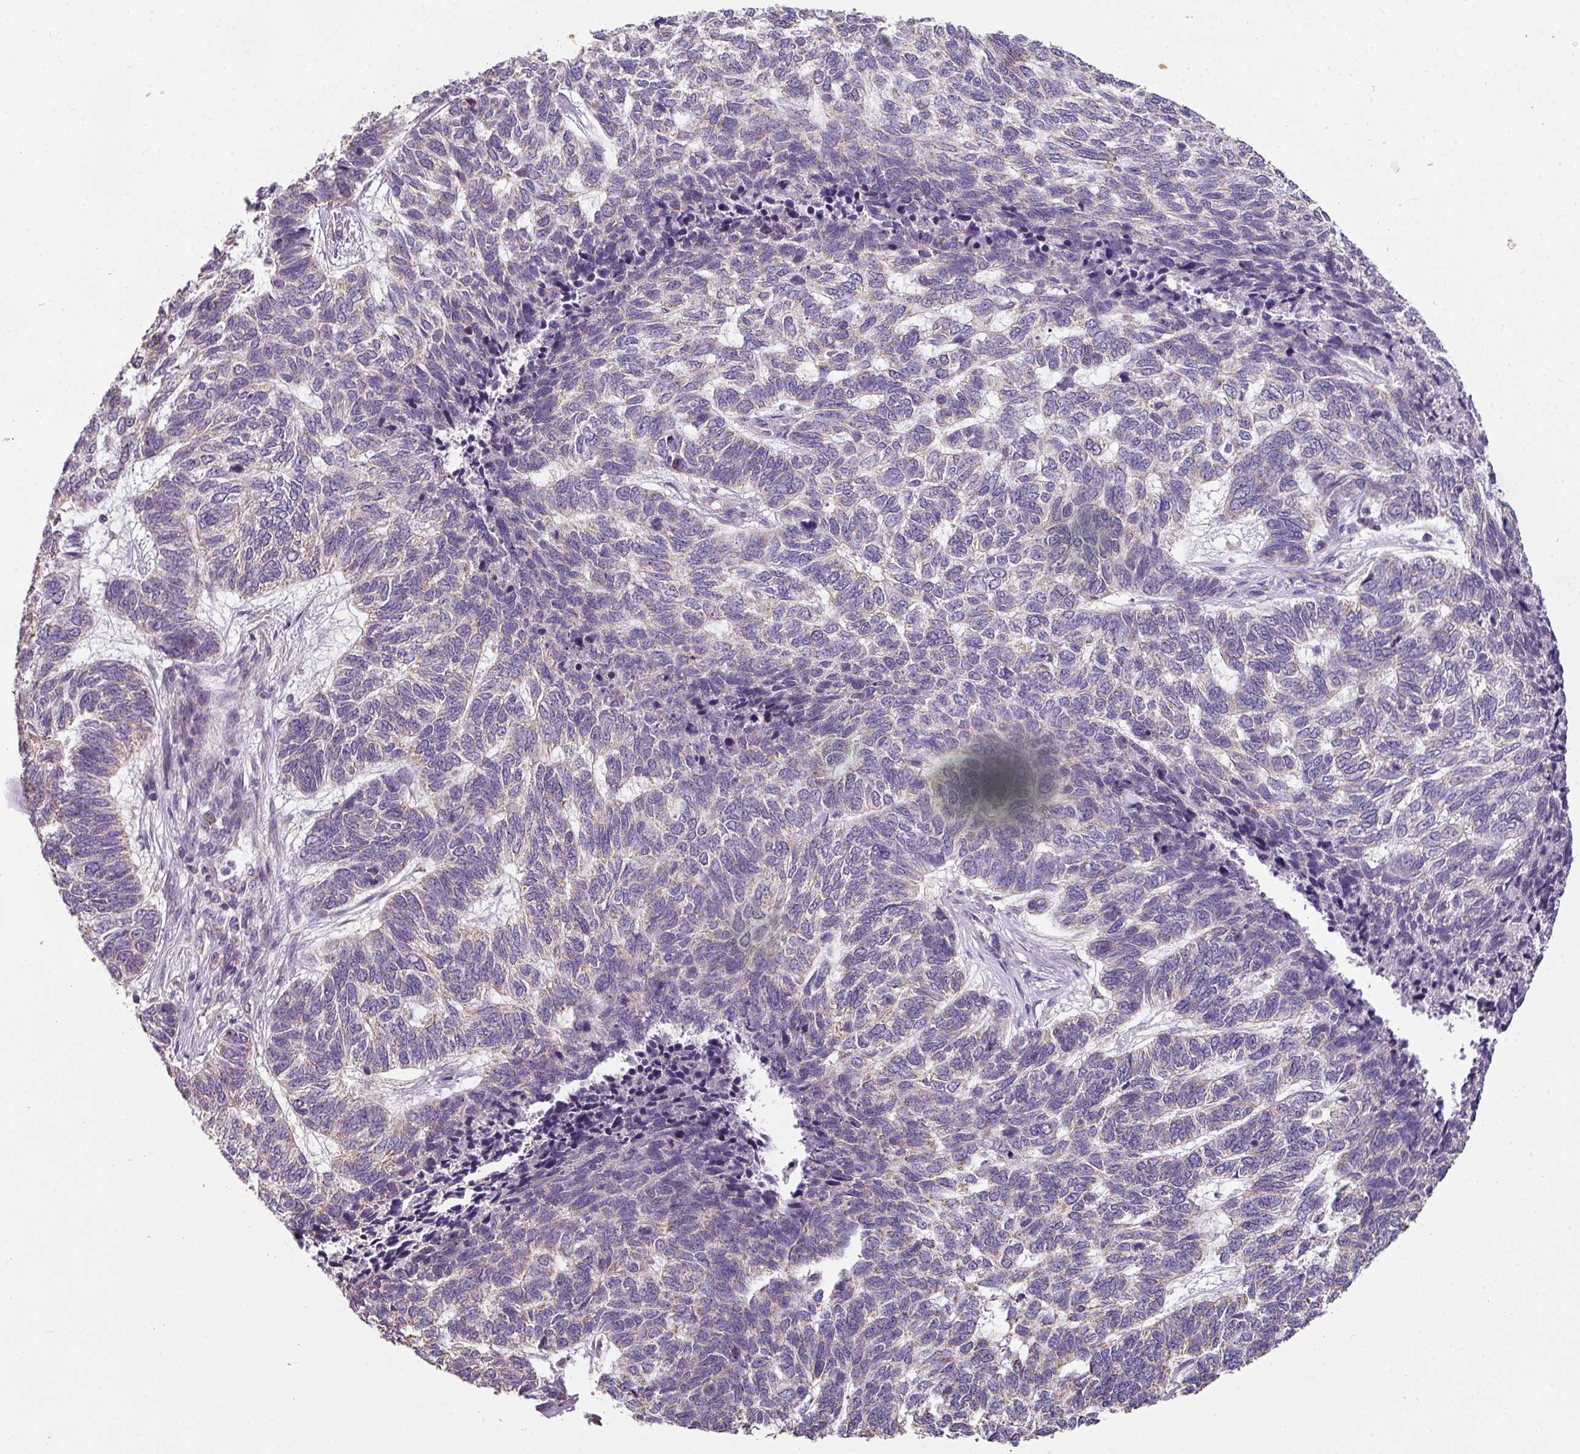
{"staining": {"intensity": "negative", "quantity": "none", "location": "none"}, "tissue": "skin cancer", "cell_type": "Tumor cells", "image_type": "cancer", "snomed": [{"axis": "morphology", "description": "Basal cell carcinoma"}, {"axis": "topography", "description": "Skin"}], "caption": "This is an immunohistochemistry (IHC) histopathology image of skin cancer. There is no expression in tumor cells.", "gene": "PALS2", "patient": {"sex": "female", "age": 65}}